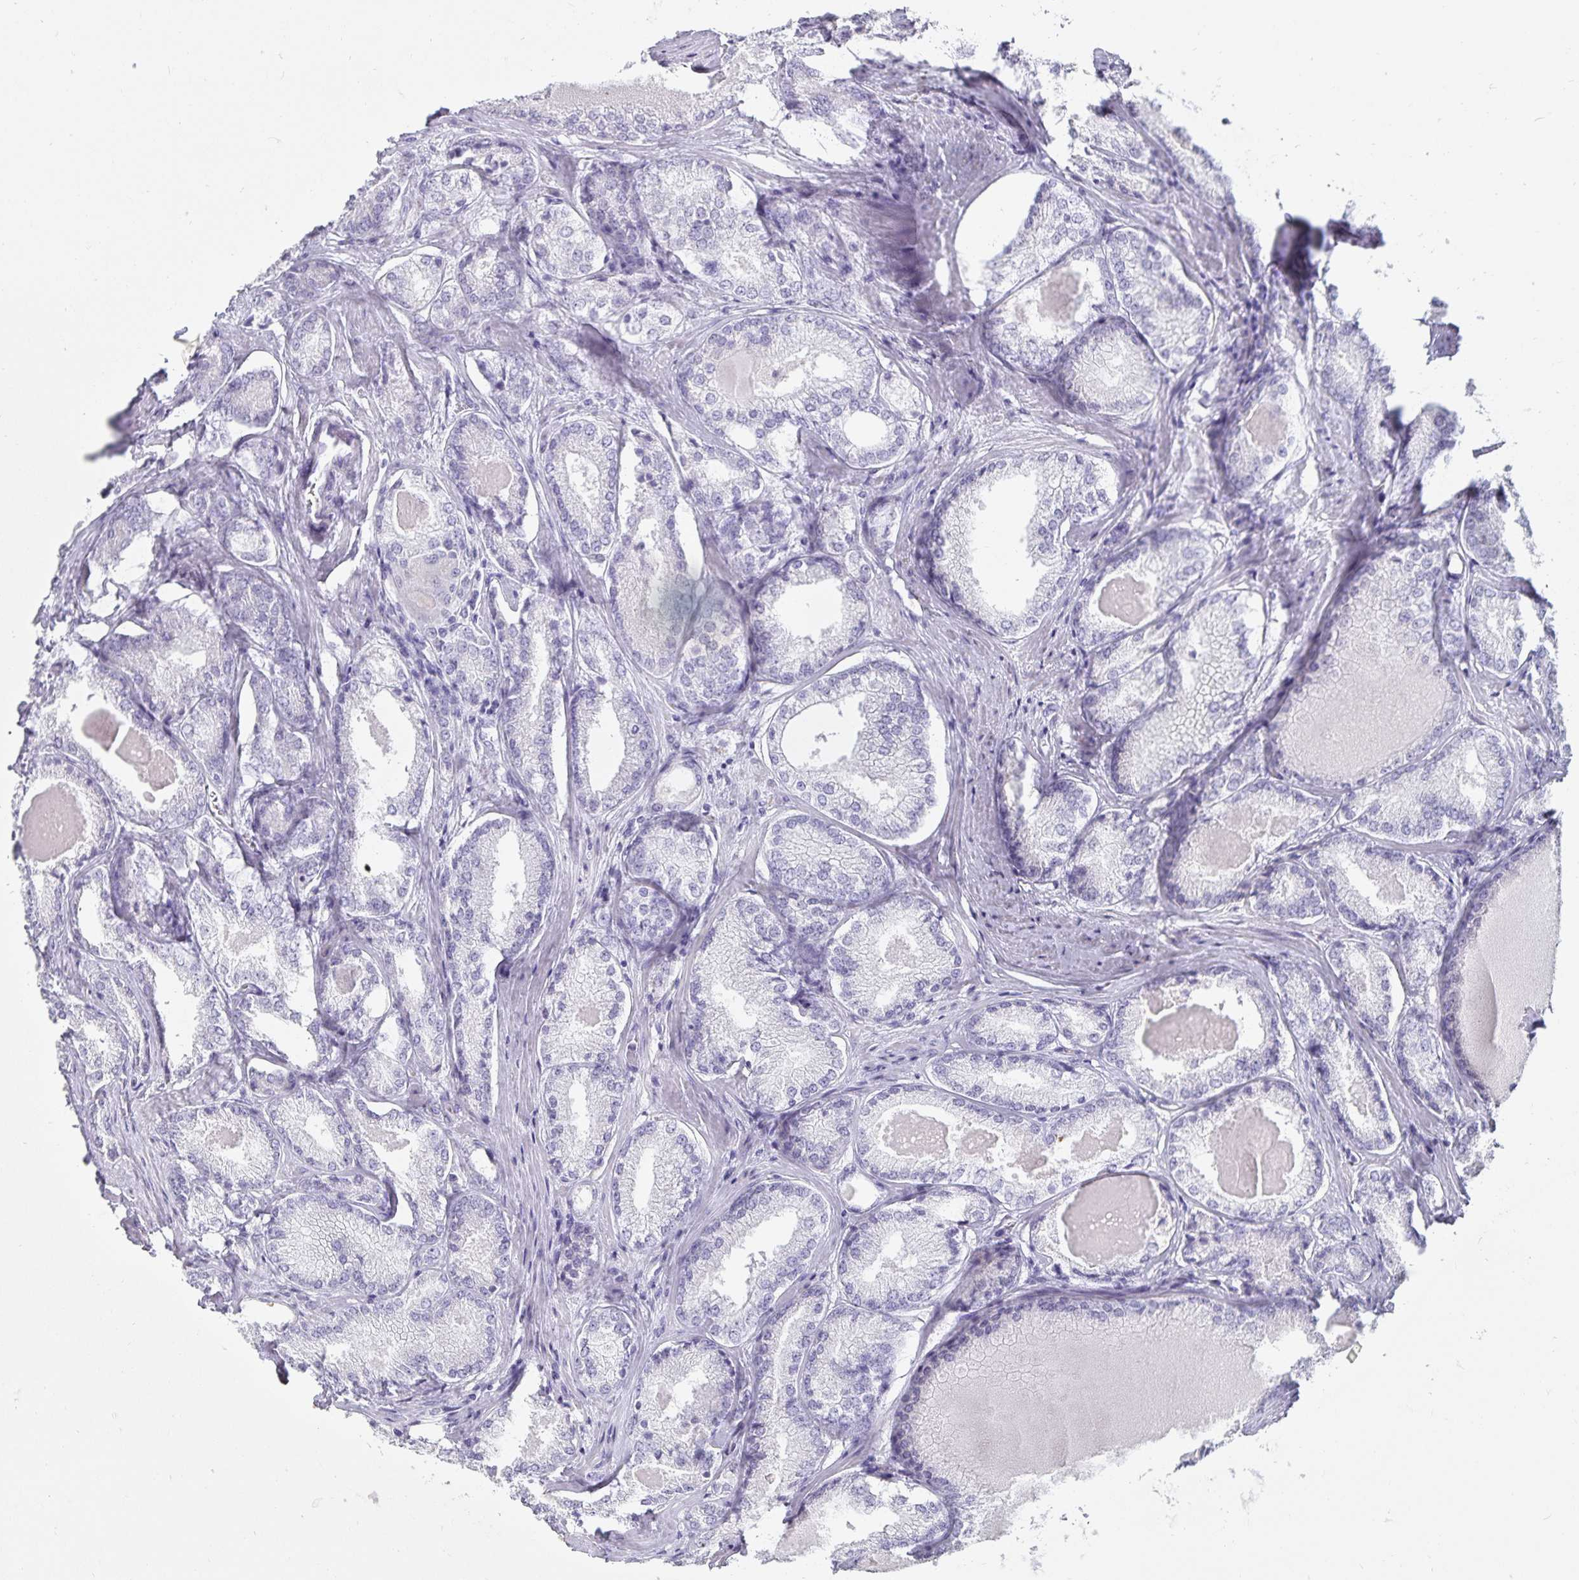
{"staining": {"intensity": "negative", "quantity": "none", "location": "none"}, "tissue": "prostate cancer", "cell_type": "Tumor cells", "image_type": "cancer", "snomed": [{"axis": "morphology", "description": "Adenocarcinoma, NOS"}, {"axis": "morphology", "description": "Adenocarcinoma, Low grade"}, {"axis": "topography", "description": "Prostate"}], "caption": "Photomicrograph shows no significant protein staining in tumor cells of prostate cancer.", "gene": "DEFA6", "patient": {"sex": "male", "age": 68}}